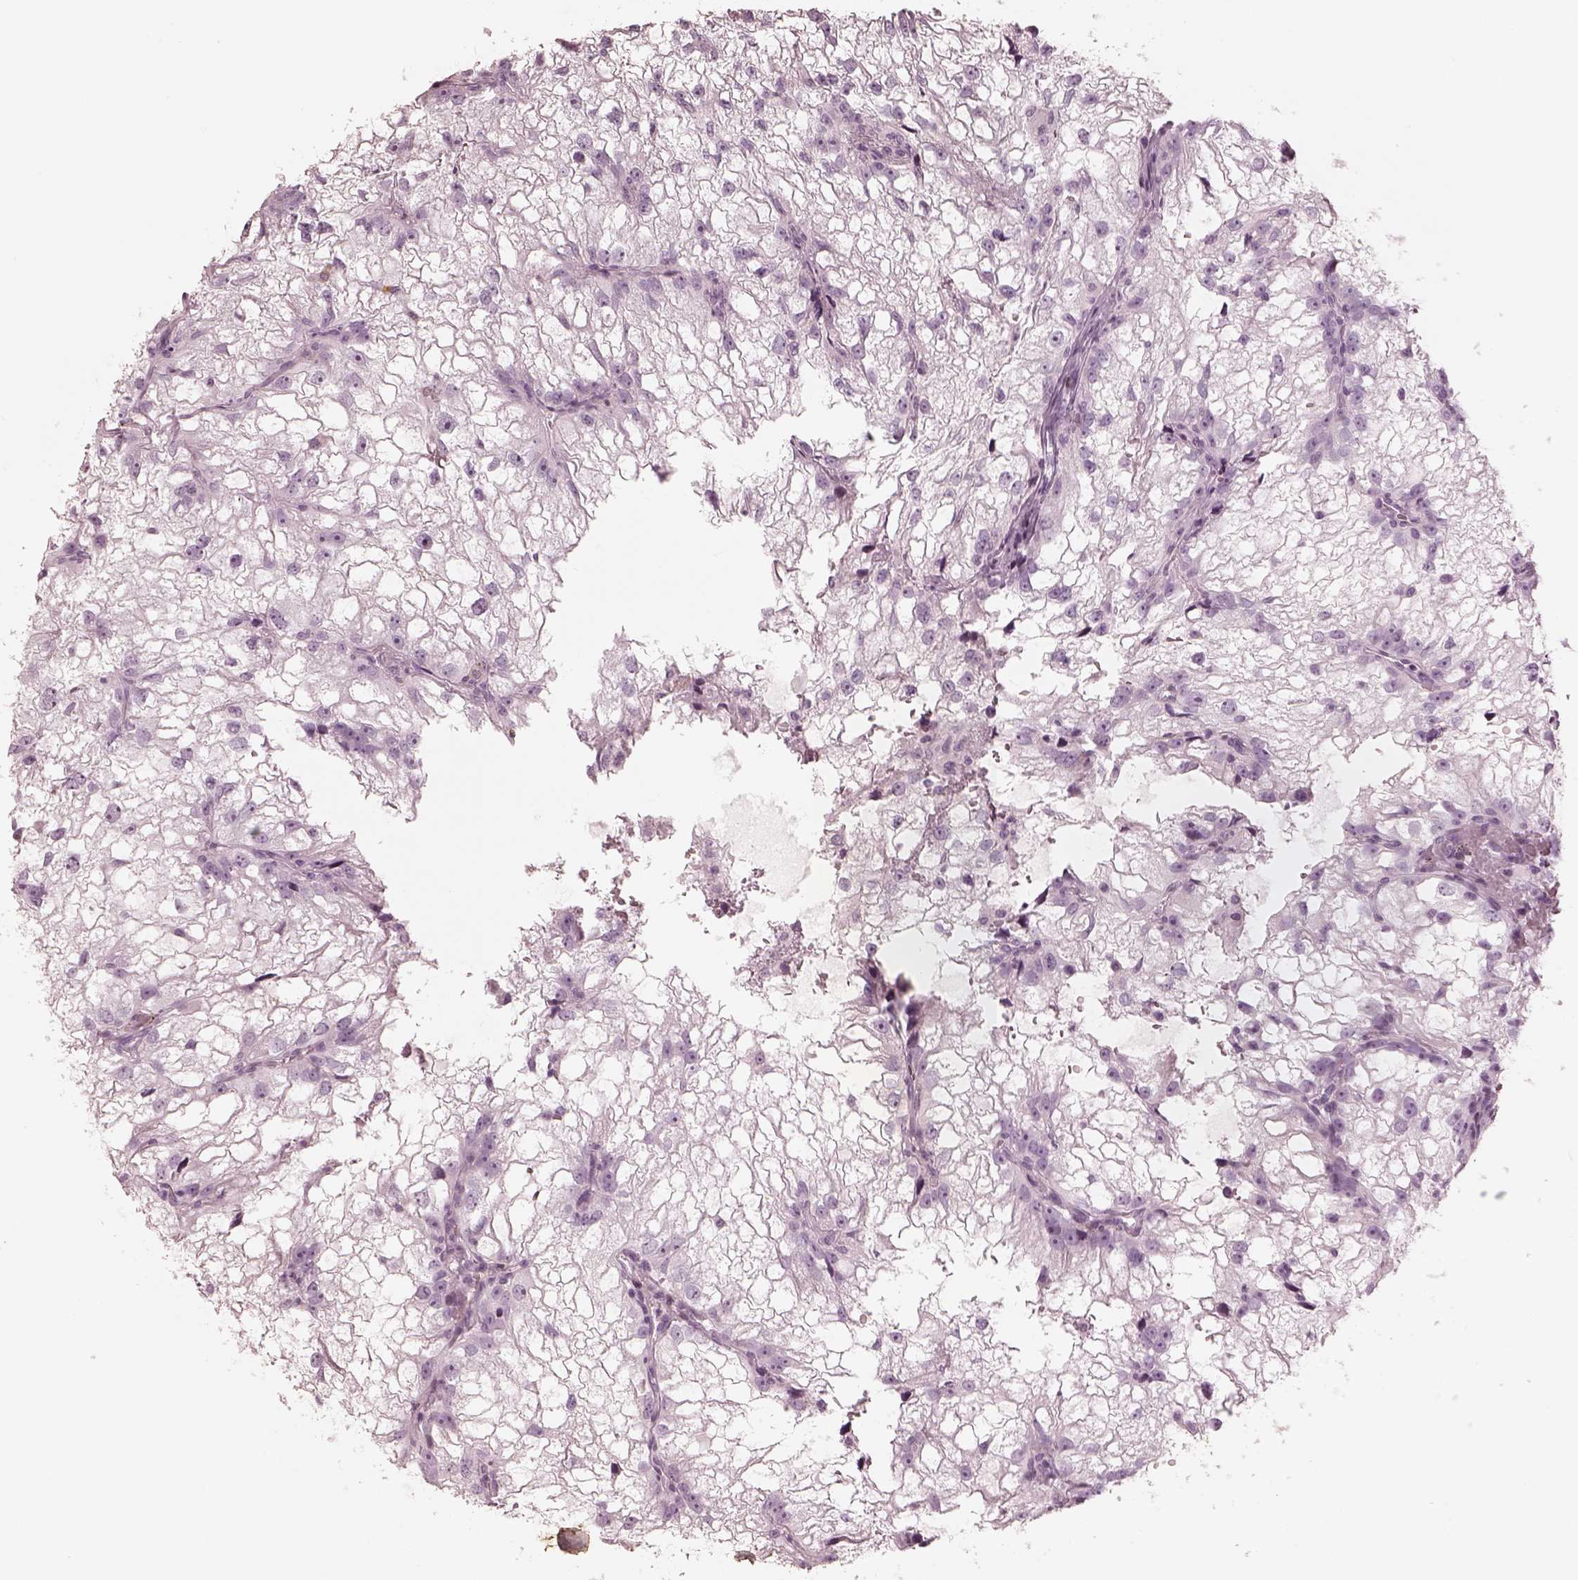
{"staining": {"intensity": "negative", "quantity": "none", "location": "none"}, "tissue": "renal cancer", "cell_type": "Tumor cells", "image_type": "cancer", "snomed": [{"axis": "morphology", "description": "Adenocarcinoma, NOS"}, {"axis": "topography", "description": "Kidney"}], "caption": "The immunohistochemistry image has no significant positivity in tumor cells of renal cancer tissue. Brightfield microscopy of IHC stained with DAB (3,3'-diaminobenzidine) (brown) and hematoxylin (blue), captured at high magnification.", "gene": "OPN4", "patient": {"sex": "male", "age": 59}}